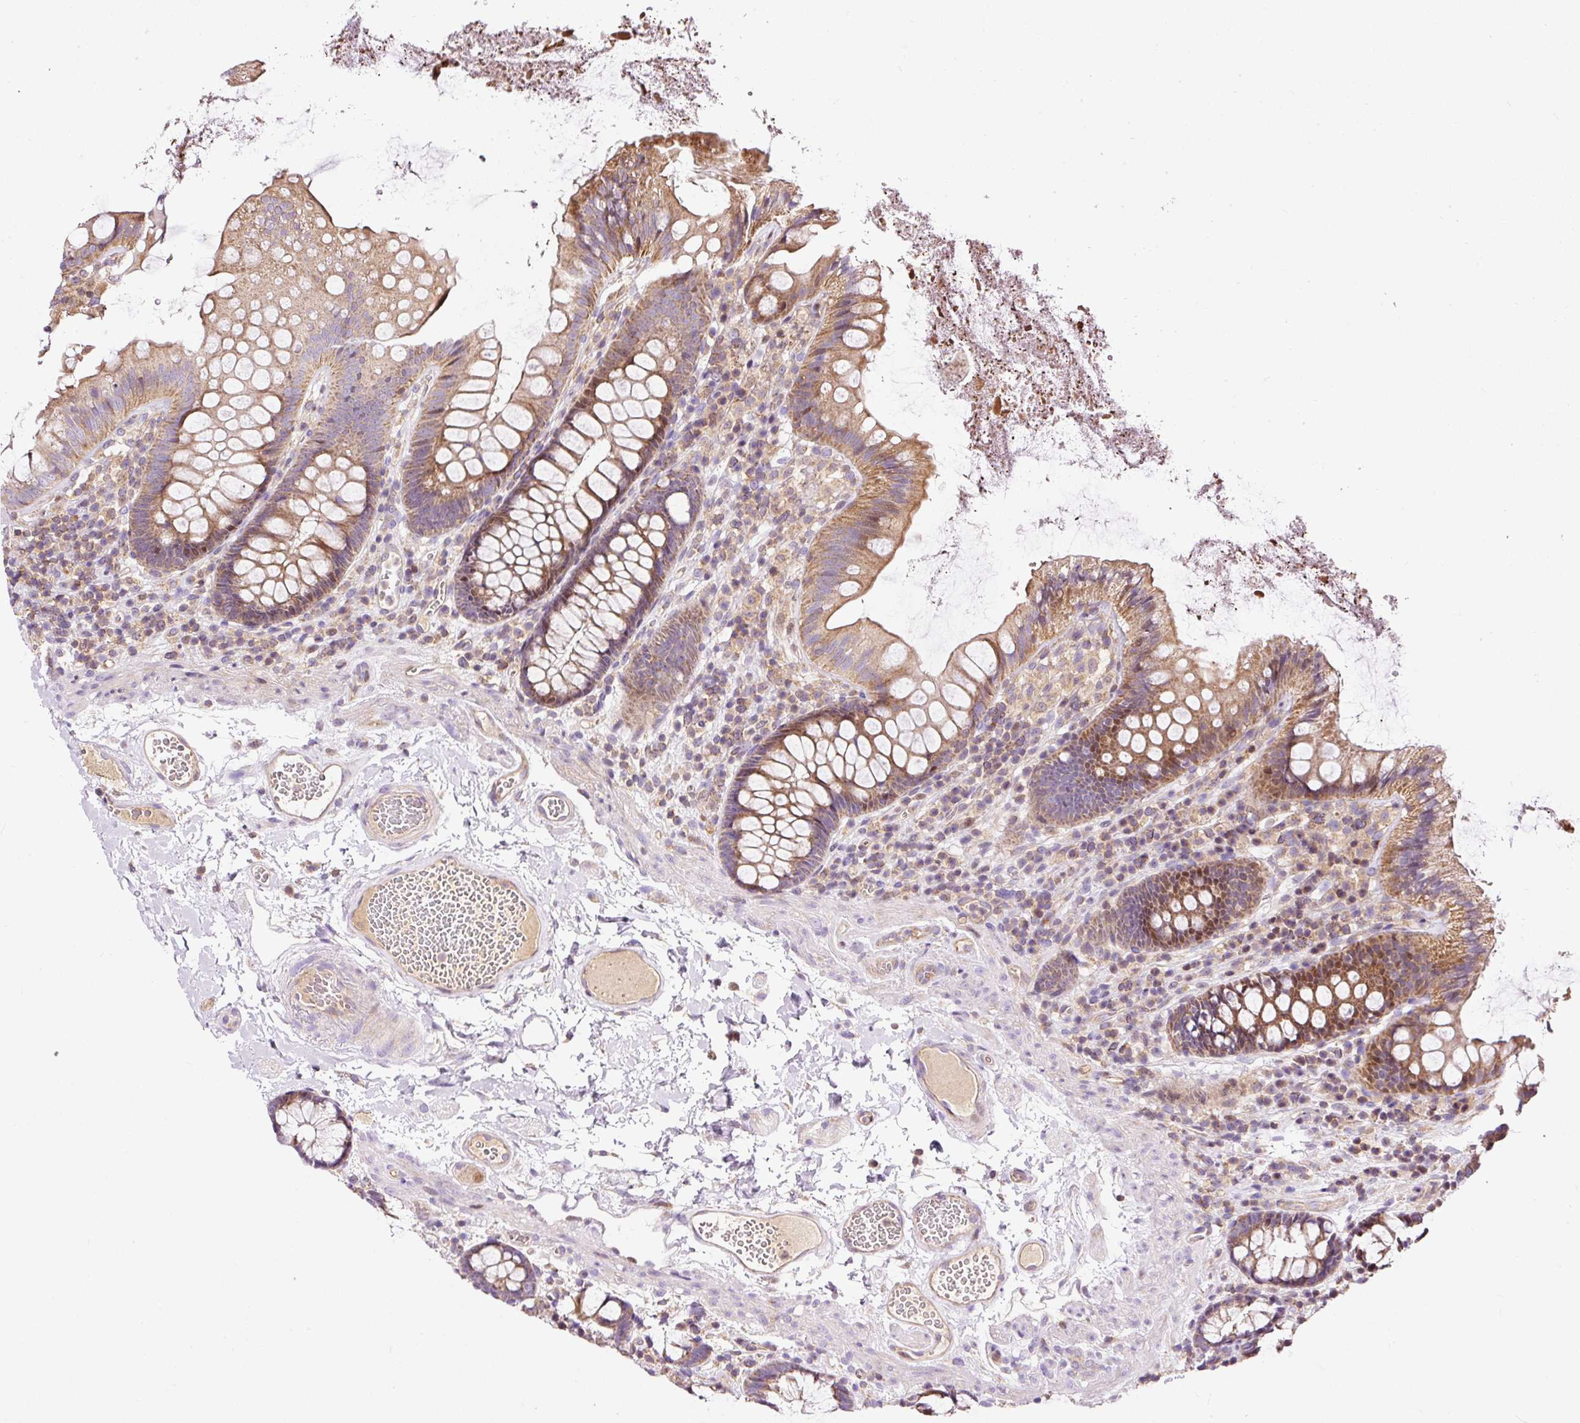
{"staining": {"intensity": "moderate", "quantity": "25%-75%", "location": "cytoplasmic/membranous"}, "tissue": "colon", "cell_type": "Endothelial cells", "image_type": "normal", "snomed": [{"axis": "morphology", "description": "Normal tissue, NOS"}, {"axis": "topography", "description": "Colon"}], "caption": "Immunohistochemical staining of normal colon displays moderate cytoplasmic/membranous protein staining in approximately 25%-75% of endothelial cells. (IHC, brightfield microscopy, high magnification).", "gene": "BOLA3", "patient": {"sex": "male", "age": 84}}